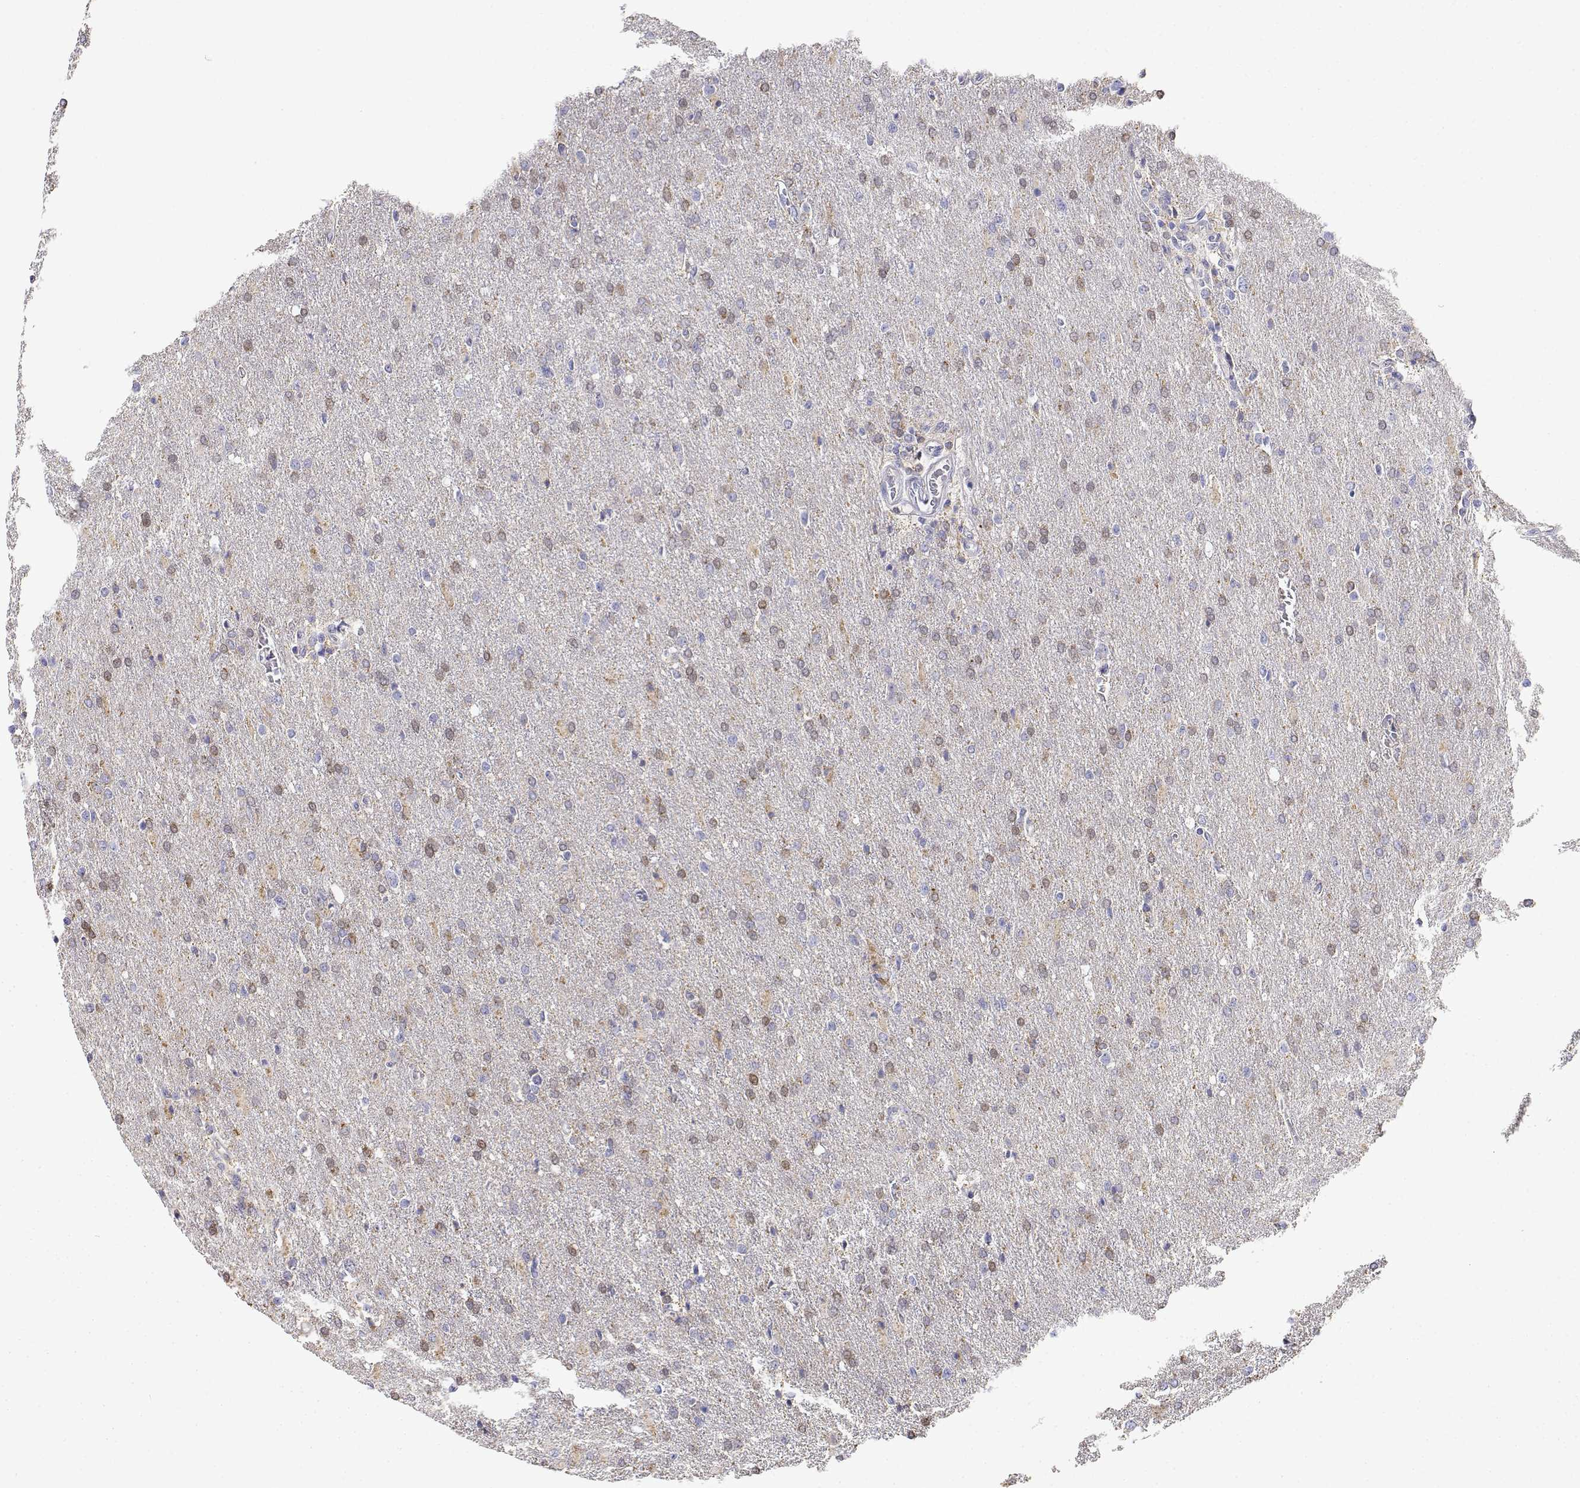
{"staining": {"intensity": "weak", "quantity": "<25%", "location": "cytoplasmic/membranous,nuclear"}, "tissue": "glioma", "cell_type": "Tumor cells", "image_type": "cancer", "snomed": [{"axis": "morphology", "description": "Glioma, malignant, High grade"}, {"axis": "topography", "description": "Brain"}], "caption": "A photomicrograph of glioma stained for a protein shows no brown staining in tumor cells.", "gene": "ADA", "patient": {"sex": "male", "age": 68}}